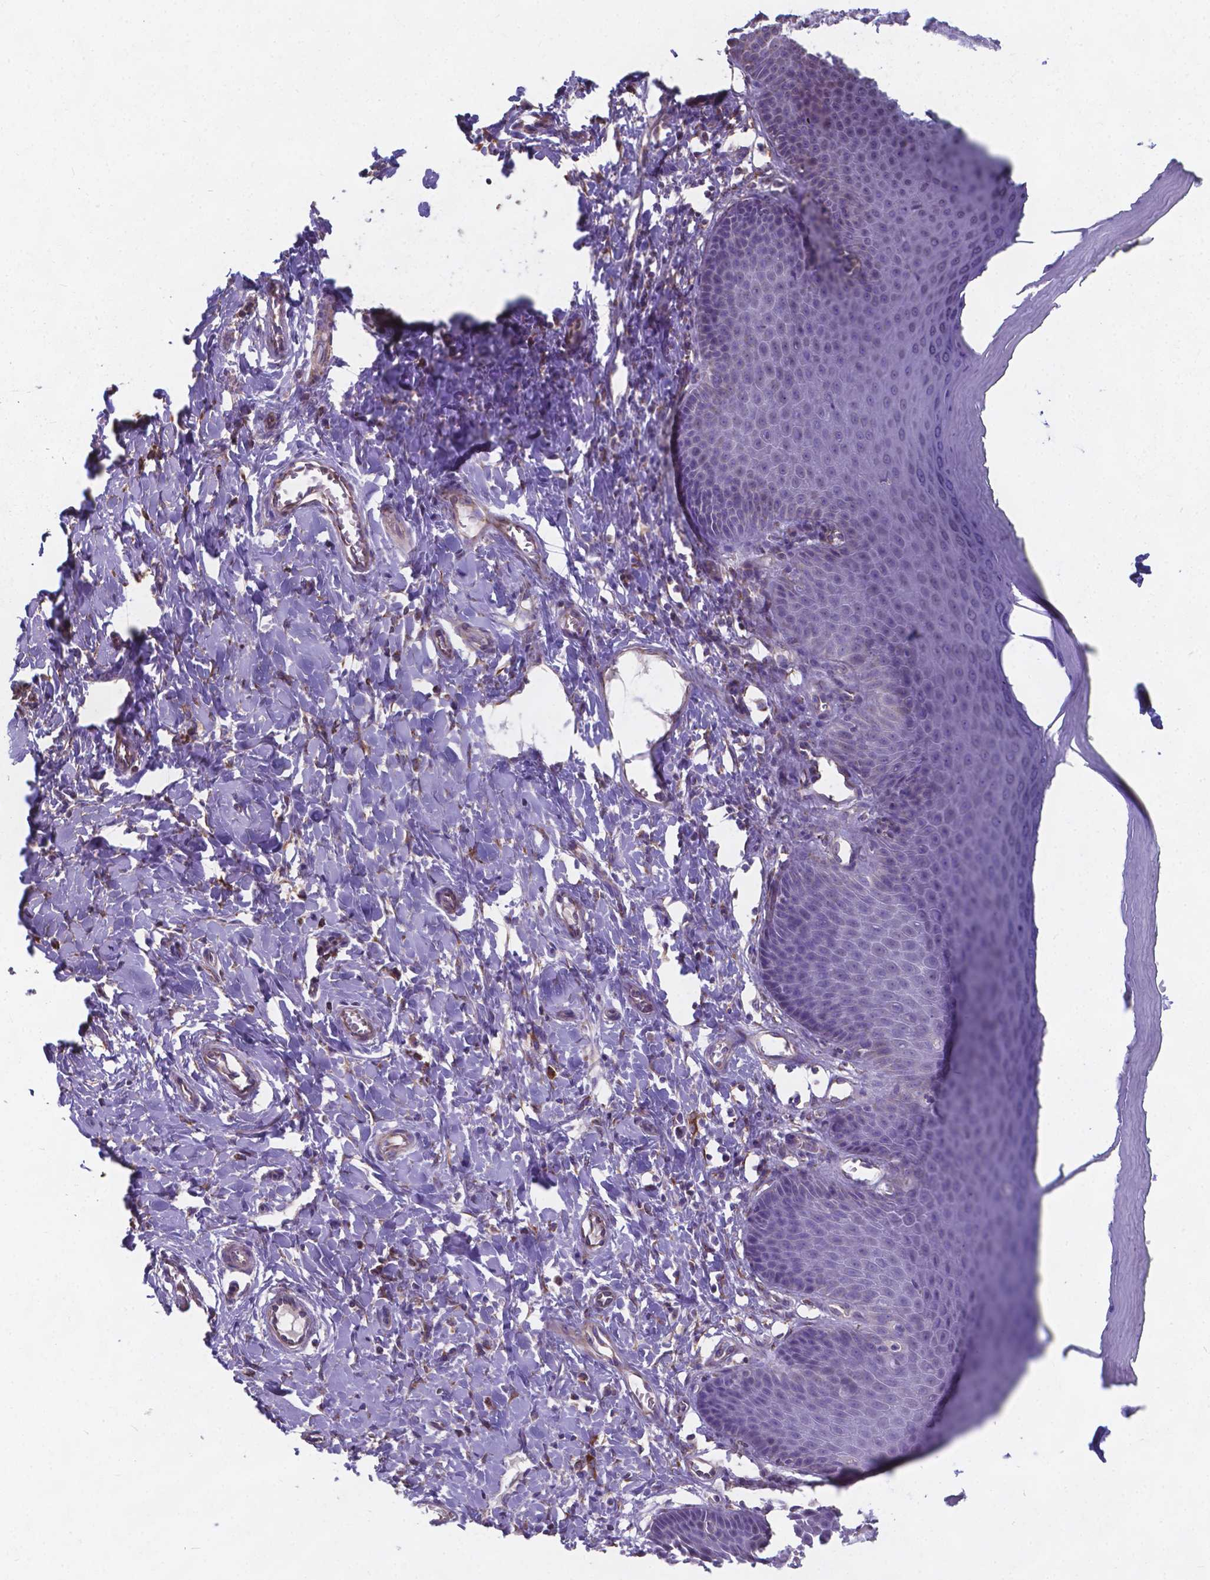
{"staining": {"intensity": "weak", "quantity": "<25%", "location": "cytoplasmic/membranous"}, "tissue": "vagina", "cell_type": "Squamous epithelial cells", "image_type": "normal", "snomed": [{"axis": "morphology", "description": "Normal tissue, NOS"}, {"axis": "topography", "description": "Vagina"}], "caption": "There is no significant expression in squamous epithelial cells of vagina. The staining is performed using DAB brown chromogen with nuclei counter-stained in using hematoxylin.", "gene": "FAM114A1", "patient": {"sex": "female", "age": 83}}